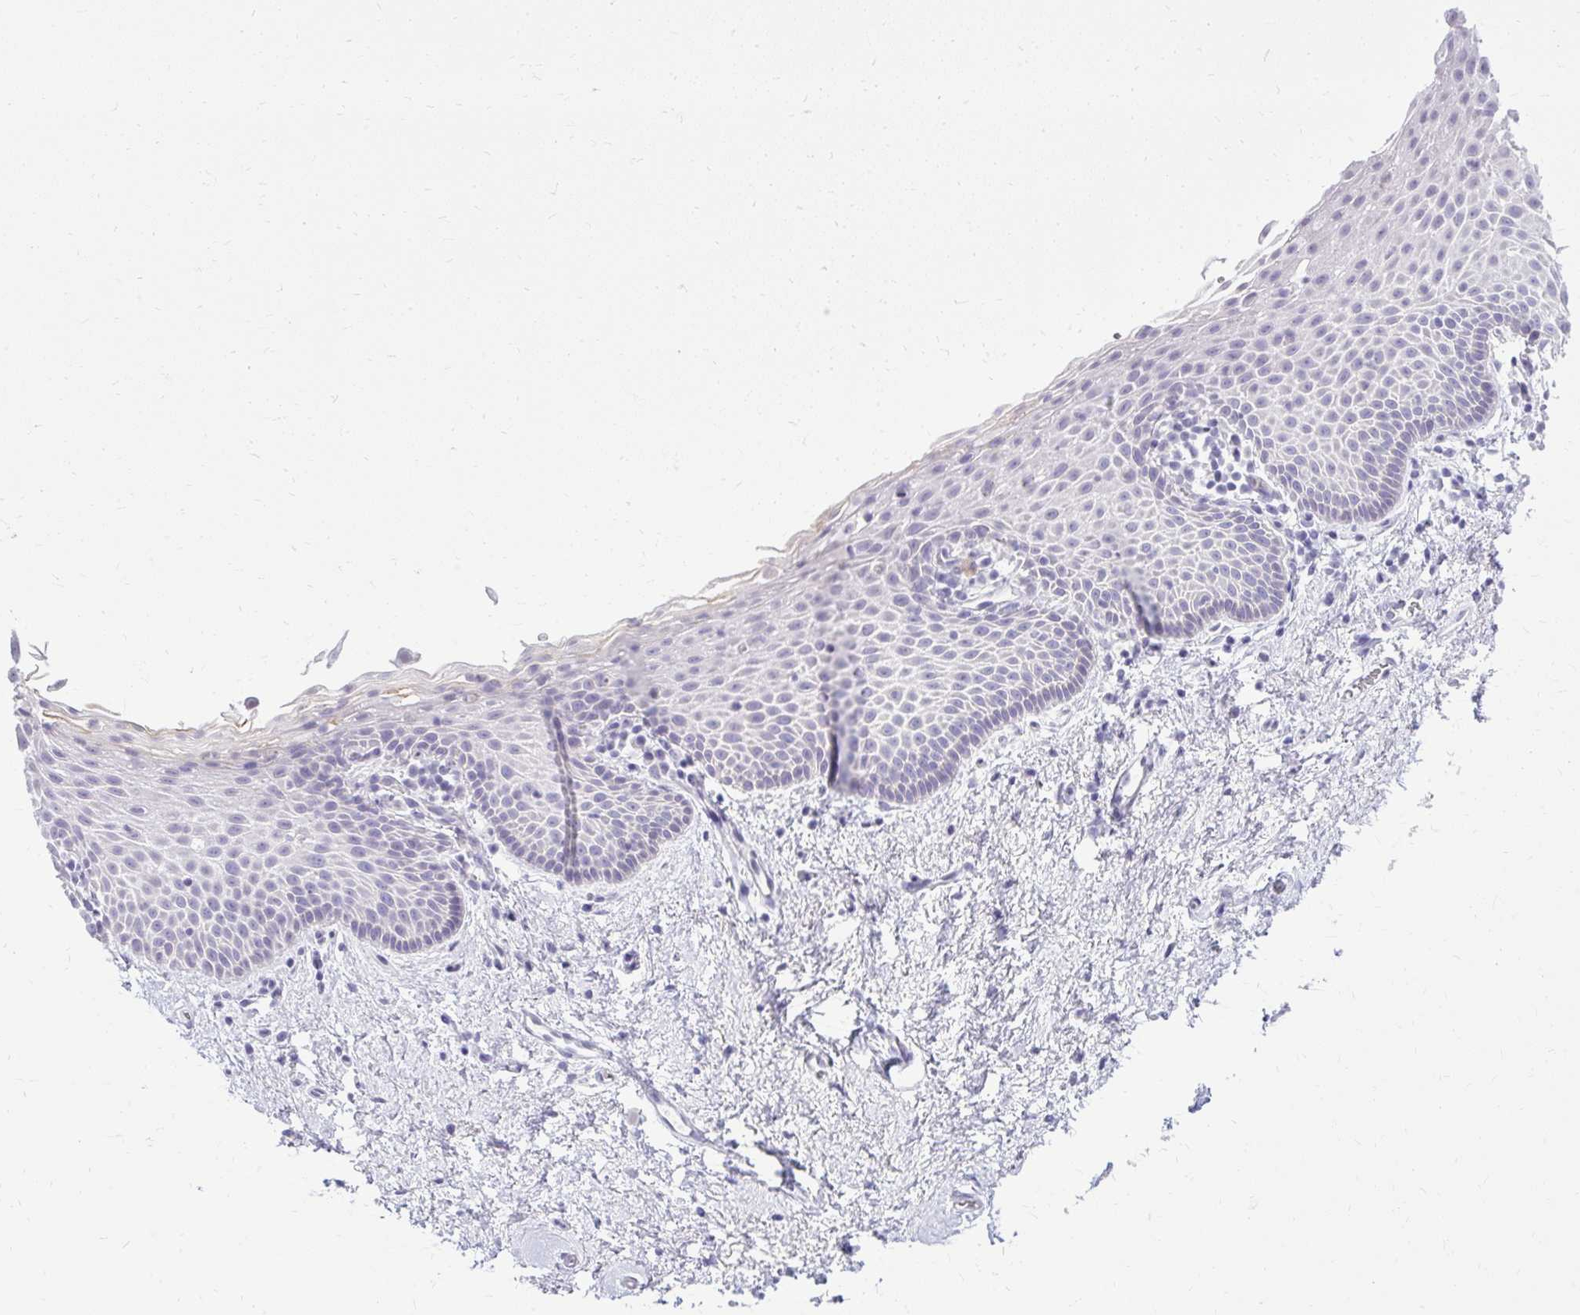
{"staining": {"intensity": "negative", "quantity": "none", "location": "none"}, "tissue": "vagina", "cell_type": "Squamous epithelial cells", "image_type": "normal", "snomed": [{"axis": "morphology", "description": "Normal tissue, NOS"}, {"axis": "topography", "description": "Vagina"}], "caption": "Micrograph shows no significant protein staining in squamous epithelial cells of unremarkable vagina. (DAB (3,3'-diaminobenzidine) IHC, high magnification).", "gene": "PRAP1", "patient": {"sex": "female", "age": 61}}